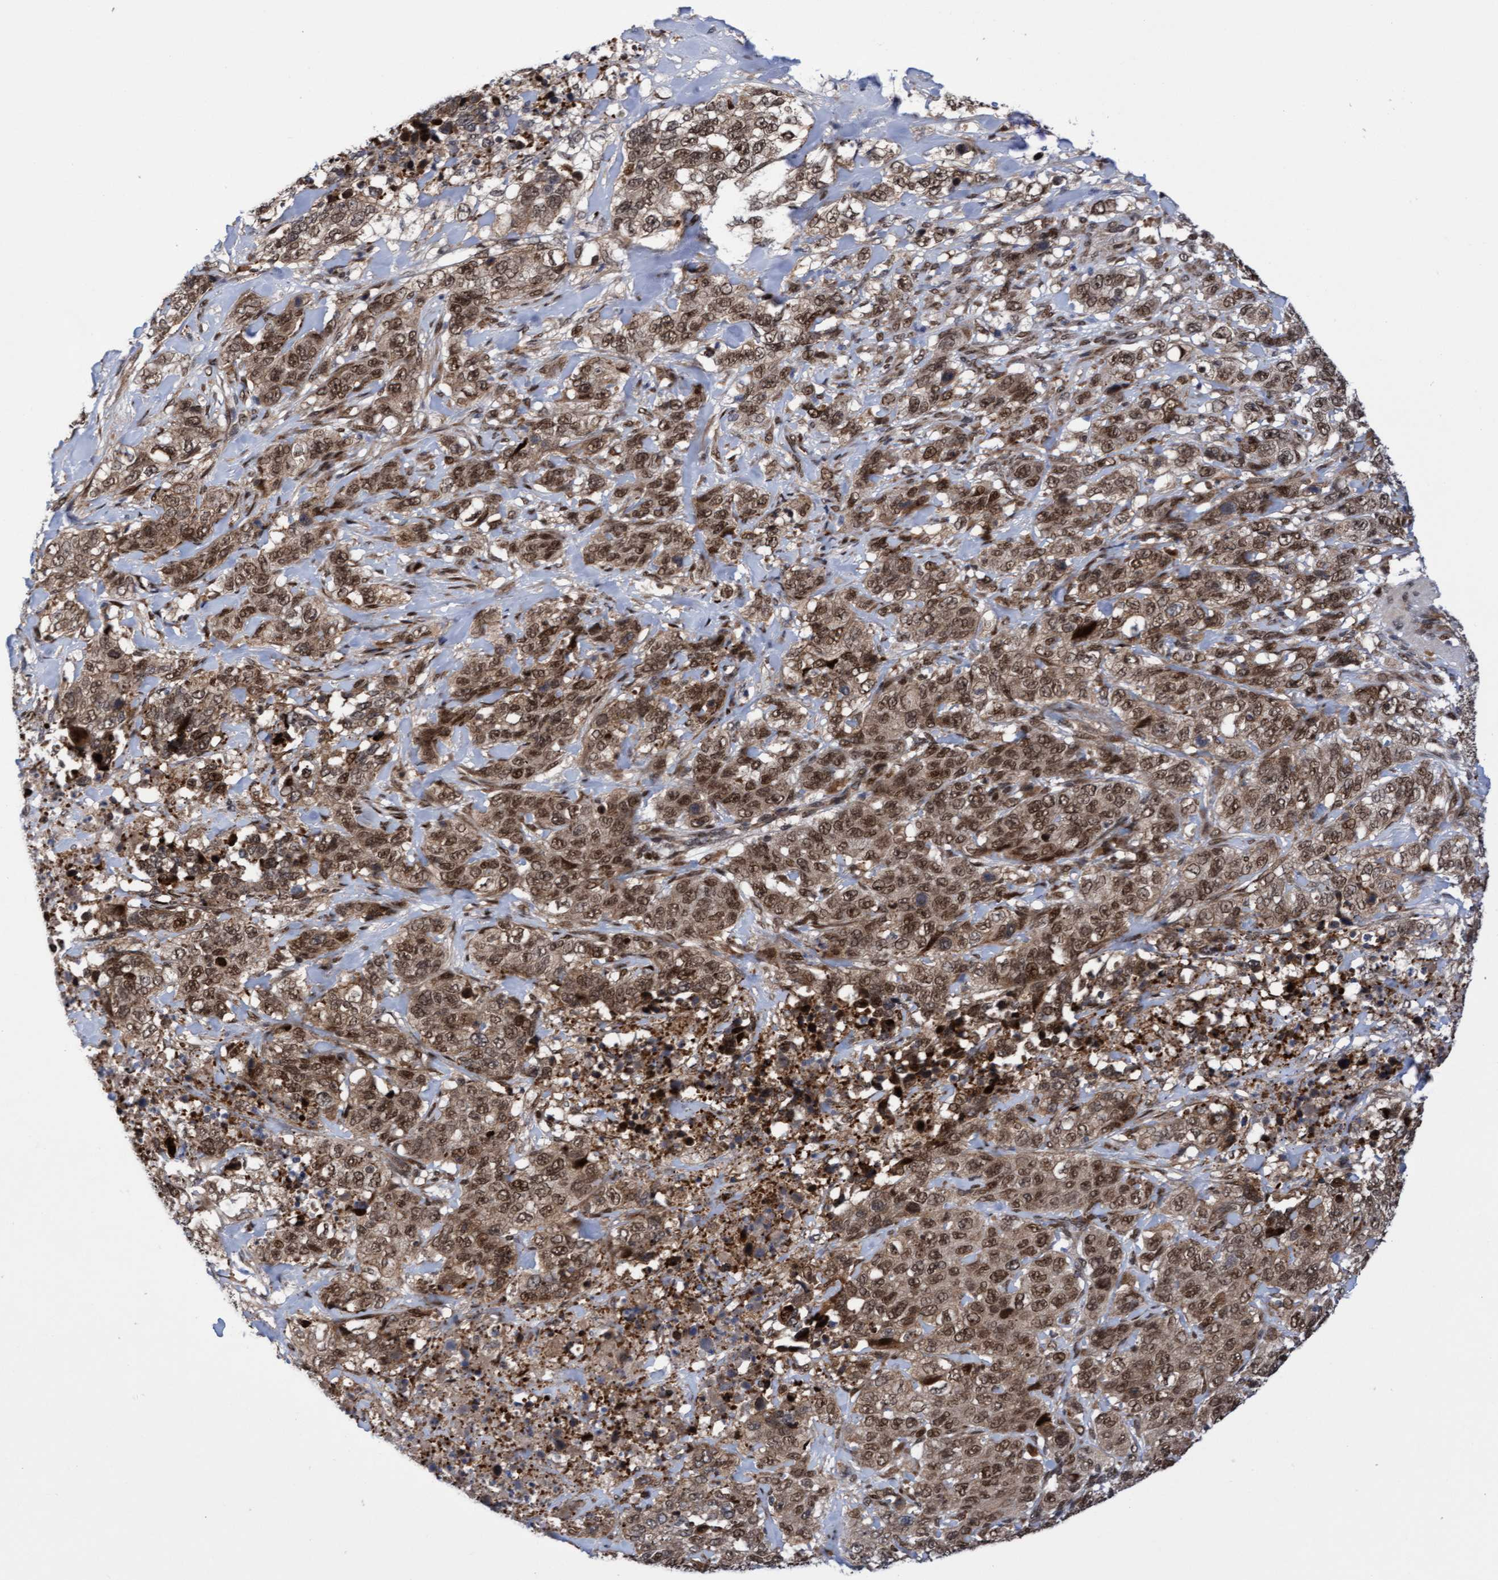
{"staining": {"intensity": "moderate", "quantity": ">75%", "location": "cytoplasmic/membranous,nuclear"}, "tissue": "stomach cancer", "cell_type": "Tumor cells", "image_type": "cancer", "snomed": [{"axis": "morphology", "description": "Adenocarcinoma, NOS"}, {"axis": "topography", "description": "Stomach"}], "caption": "Protein expression by IHC reveals moderate cytoplasmic/membranous and nuclear expression in approximately >75% of tumor cells in stomach adenocarcinoma.", "gene": "TANC2", "patient": {"sex": "male", "age": 48}}